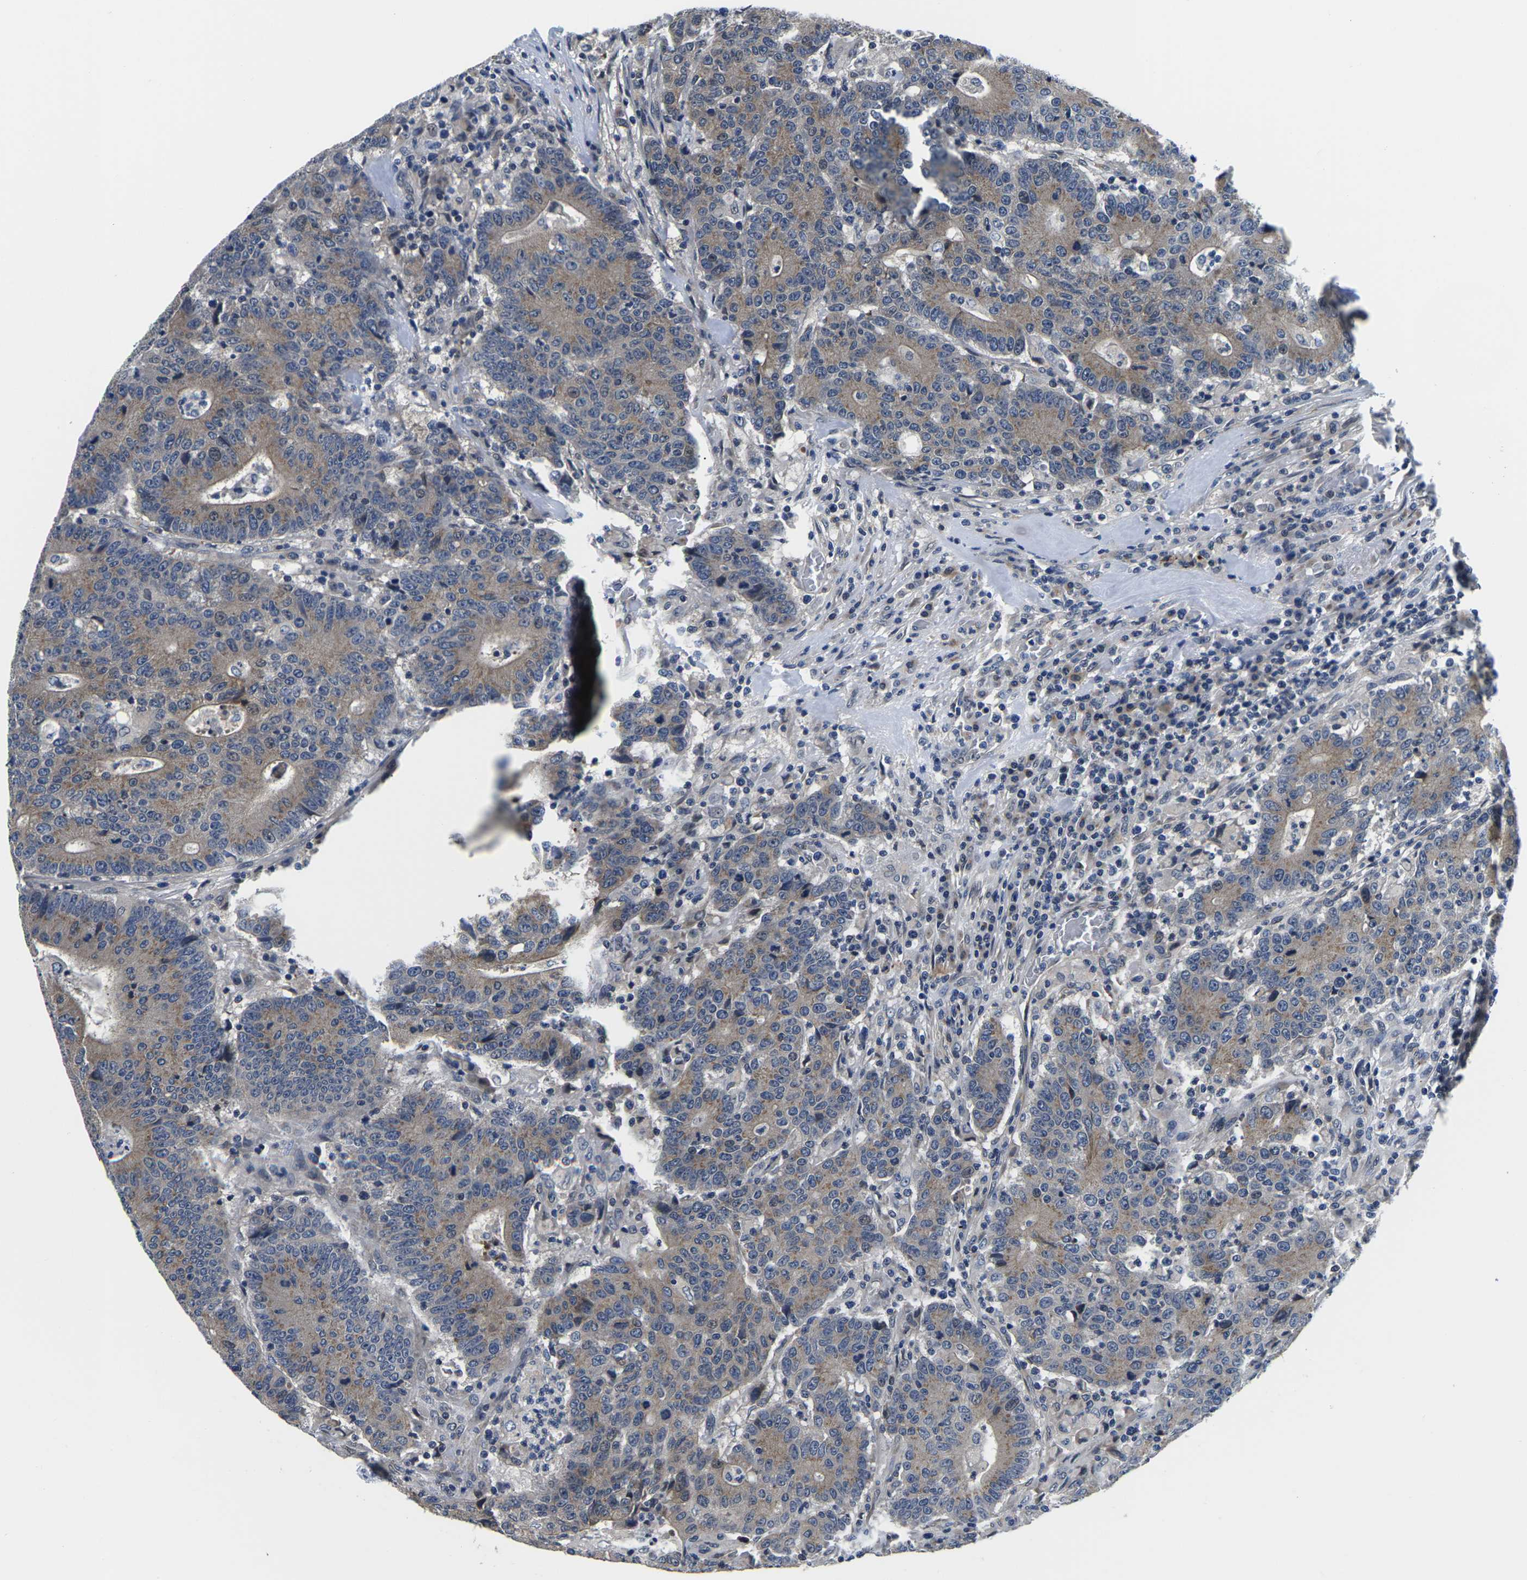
{"staining": {"intensity": "weak", "quantity": ">75%", "location": "cytoplasmic/membranous"}, "tissue": "colorectal cancer", "cell_type": "Tumor cells", "image_type": "cancer", "snomed": [{"axis": "morphology", "description": "Normal tissue, NOS"}, {"axis": "morphology", "description": "Adenocarcinoma, NOS"}, {"axis": "topography", "description": "Colon"}], "caption": "Immunohistochemistry (IHC) of colorectal adenocarcinoma reveals low levels of weak cytoplasmic/membranous expression in approximately >75% of tumor cells.", "gene": "SNX10", "patient": {"sex": "female", "age": 75}}